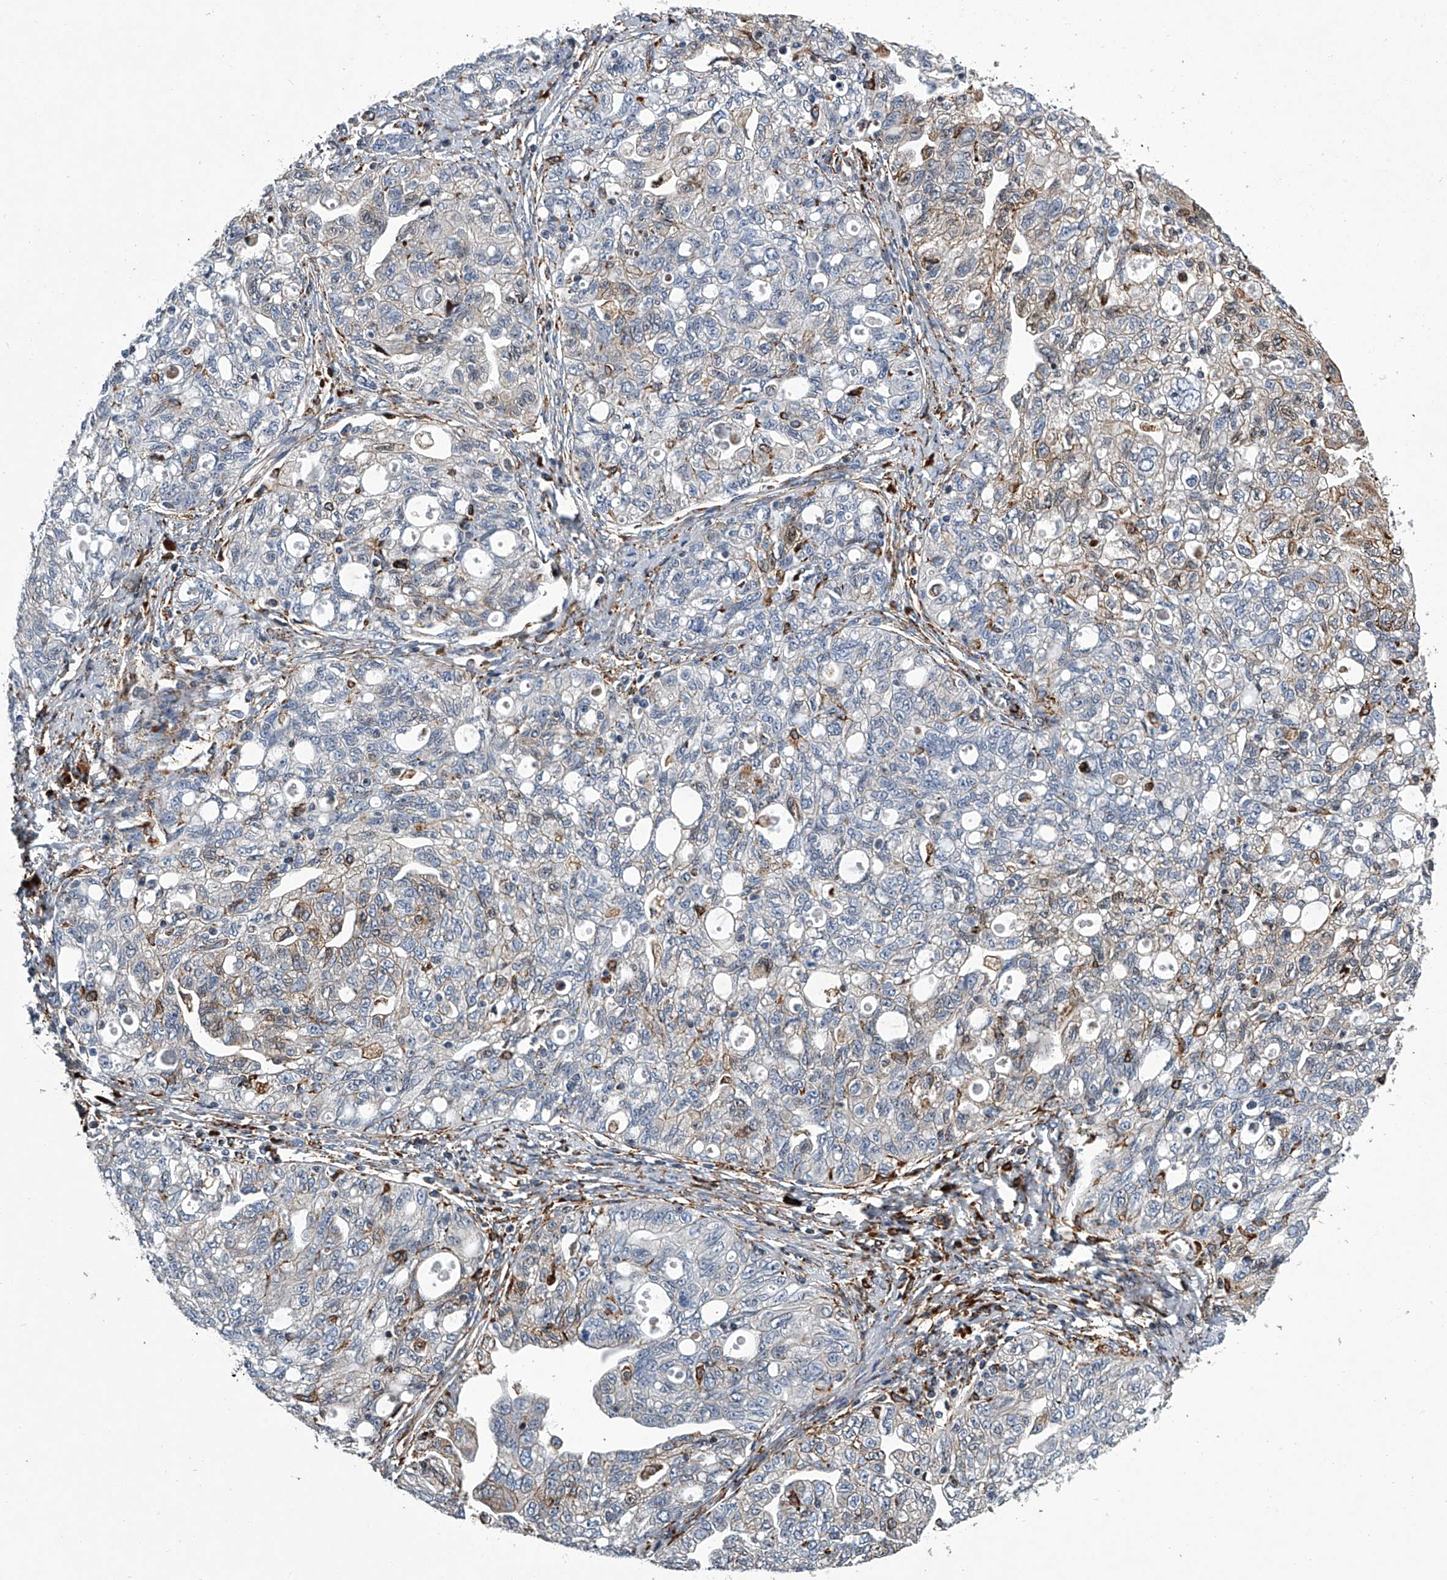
{"staining": {"intensity": "moderate", "quantity": "<25%", "location": "cytoplasmic/membranous"}, "tissue": "ovarian cancer", "cell_type": "Tumor cells", "image_type": "cancer", "snomed": [{"axis": "morphology", "description": "Carcinoma, NOS"}, {"axis": "morphology", "description": "Cystadenocarcinoma, serous, NOS"}, {"axis": "topography", "description": "Ovary"}], "caption": "The histopathology image demonstrates staining of ovarian cancer (carcinoma), revealing moderate cytoplasmic/membranous protein staining (brown color) within tumor cells. The protein of interest is stained brown, and the nuclei are stained in blue (DAB (3,3'-diaminobenzidine) IHC with brightfield microscopy, high magnification).", "gene": "TMEM63C", "patient": {"sex": "female", "age": 69}}